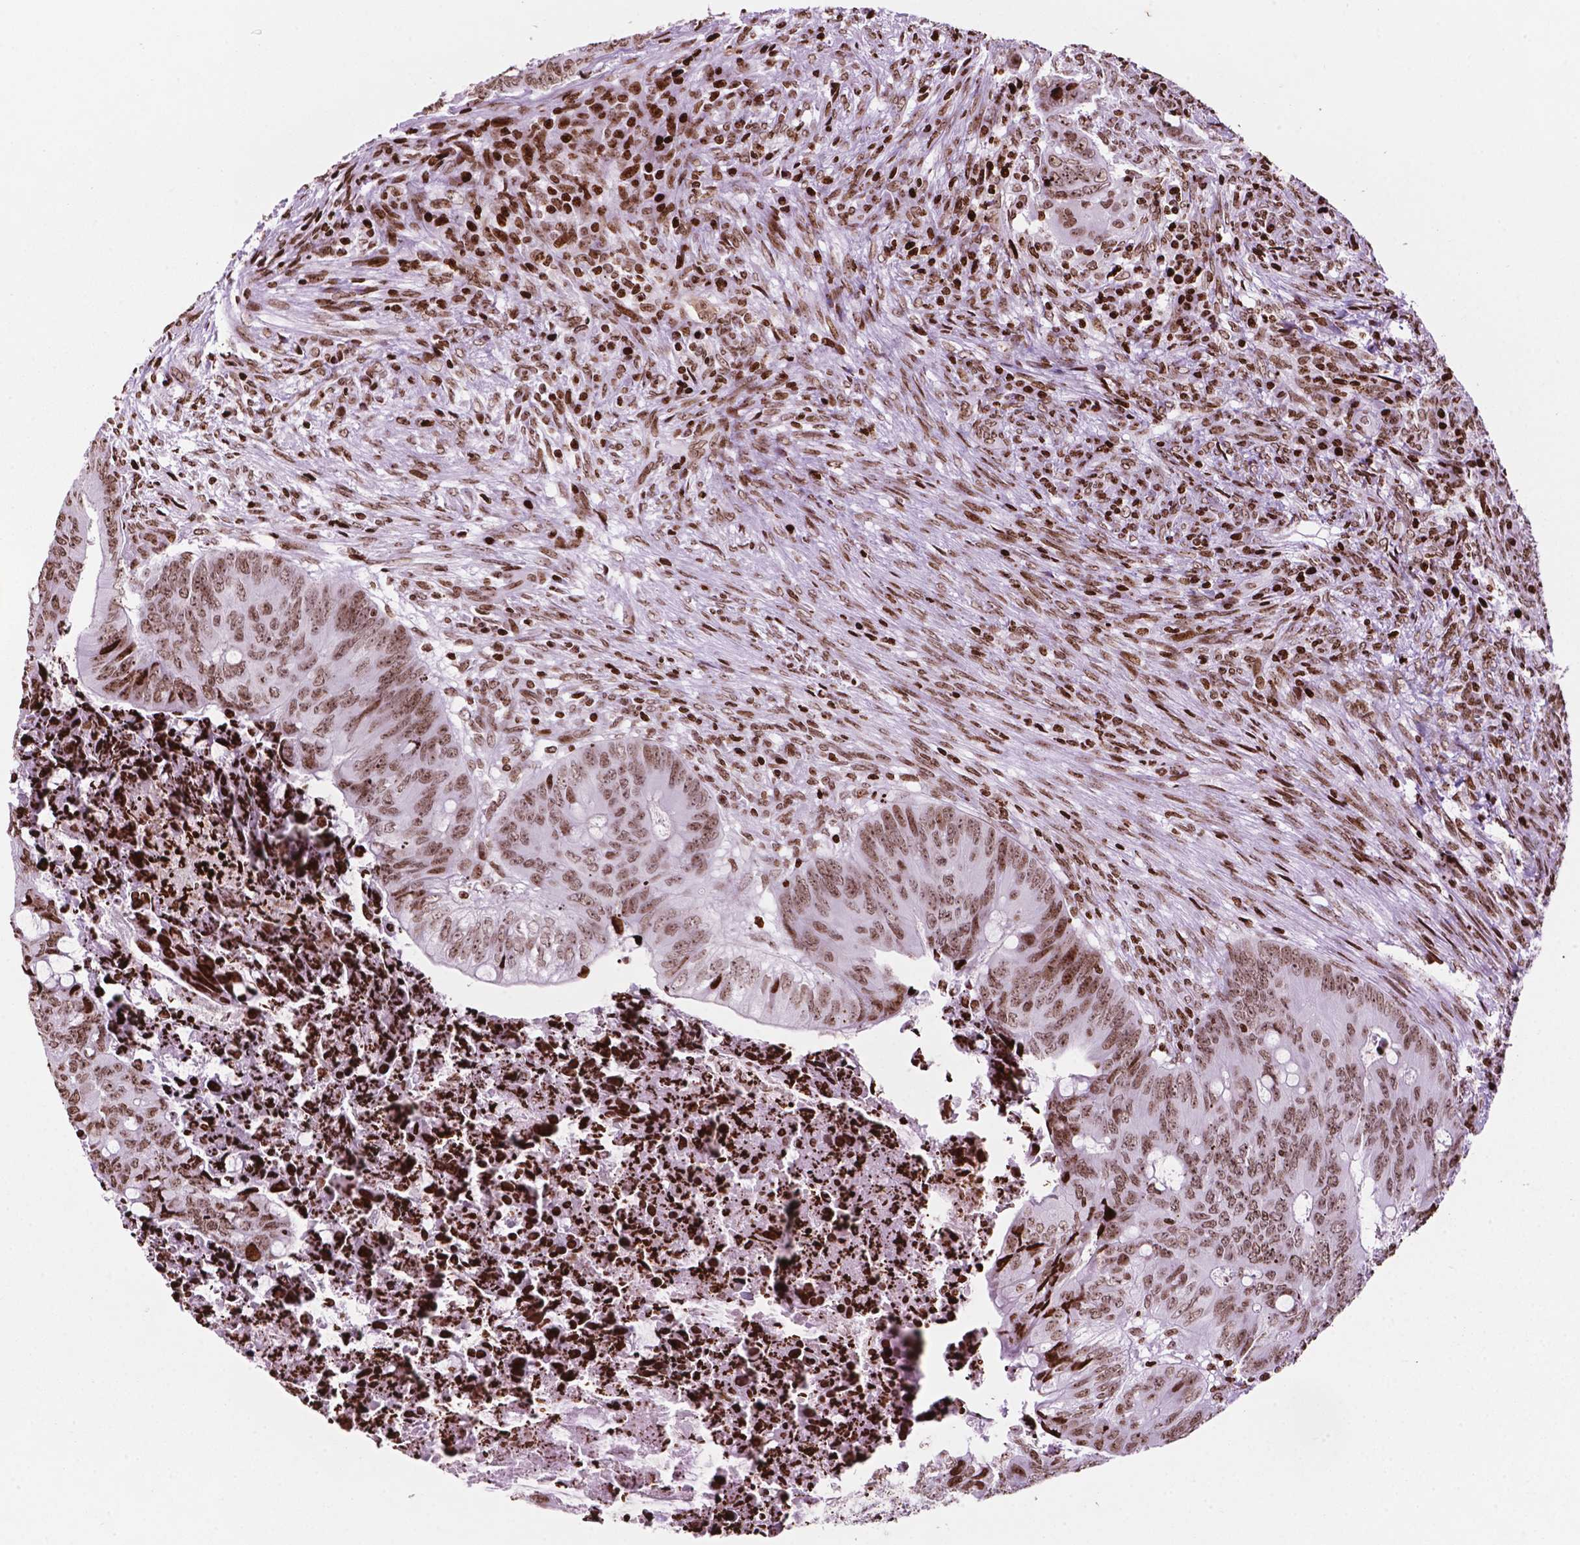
{"staining": {"intensity": "moderate", "quantity": ">75%", "location": "nuclear"}, "tissue": "colorectal cancer", "cell_type": "Tumor cells", "image_type": "cancer", "snomed": [{"axis": "morphology", "description": "Adenocarcinoma, NOS"}, {"axis": "topography", "description": "Colon"}], "caption": "High-magnification brightfield microscopy of adenocarcinoma (colorectal) stained with DAB (3,3'-diaminobenzidine) (brown) and counterstained with hematoxylin (blue). tumor cells exhibit moderate nuclear positivity is identified in about>75% of cells. The staining was performed using DAB to visualize the protein expression in brown, while the nuclei were stained in blue with hematoxylin (Magnification: 20x).", "gene": "TMEM250", "patient": {"sex": "female", "age": 74}}